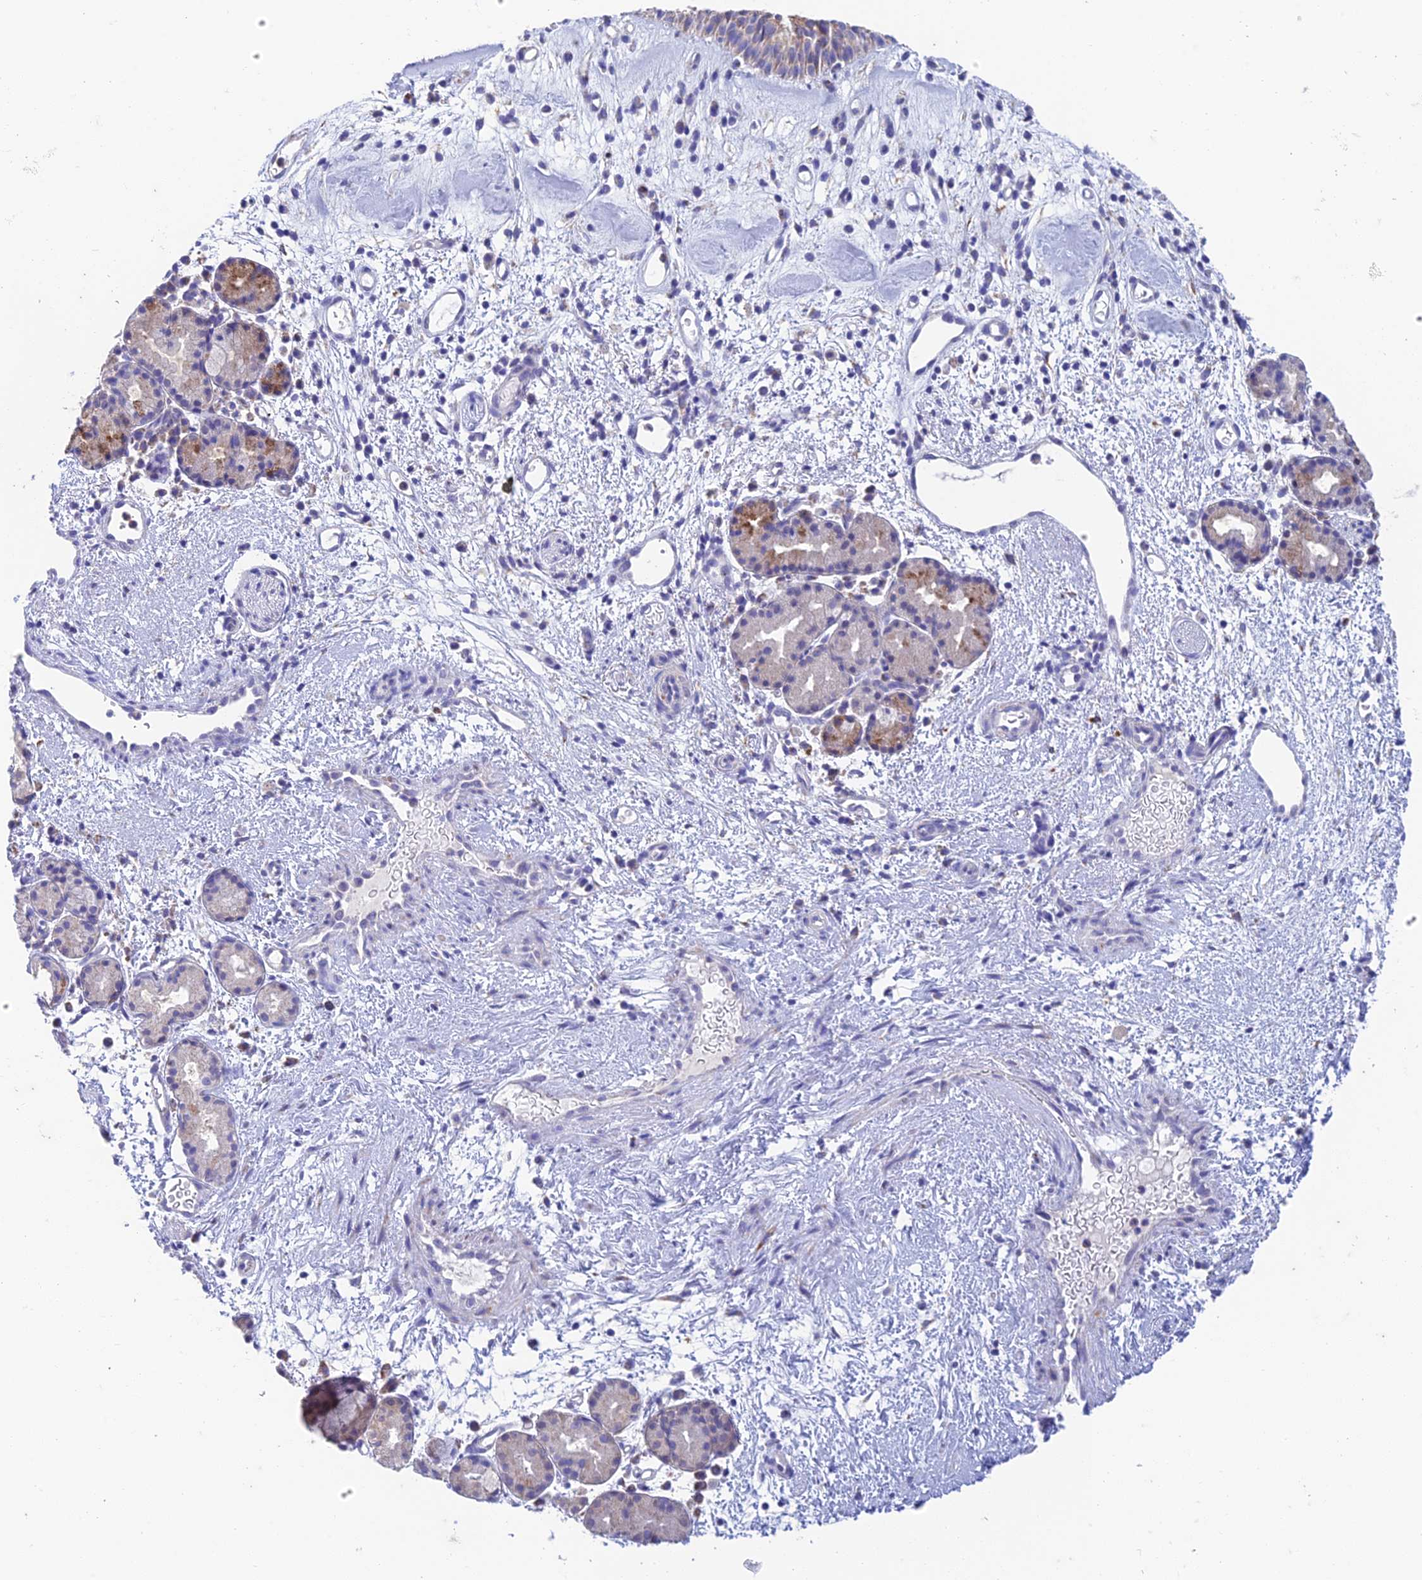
{"staining": {"intensity": "moderate", "quantity": "<25%", "location": "cytoplasmic/membranous"}, "tissue": "nasopharynx", "cell_type": "Respiratory epithelial cells", "image_type": "normal", "snomed": [{"axis": "morphology", "description": "Normal tissue, NOS"}, {"axis": "topography", "description": "Nasopharynx"}], "caption": "Normal nasopharynx reveals moderate cytoplasmic/membranous positivity in about <25% of respiratory epithelial cells, visualized by immunohistochemistry. The staining was performed using DAB to visualize the protein expression in brown, while the nuclei were stained in blue with hematoxylin (Magnification: 20x).", "gene": "ZNF181", "patient": {"sex": "male", "age": 82}}